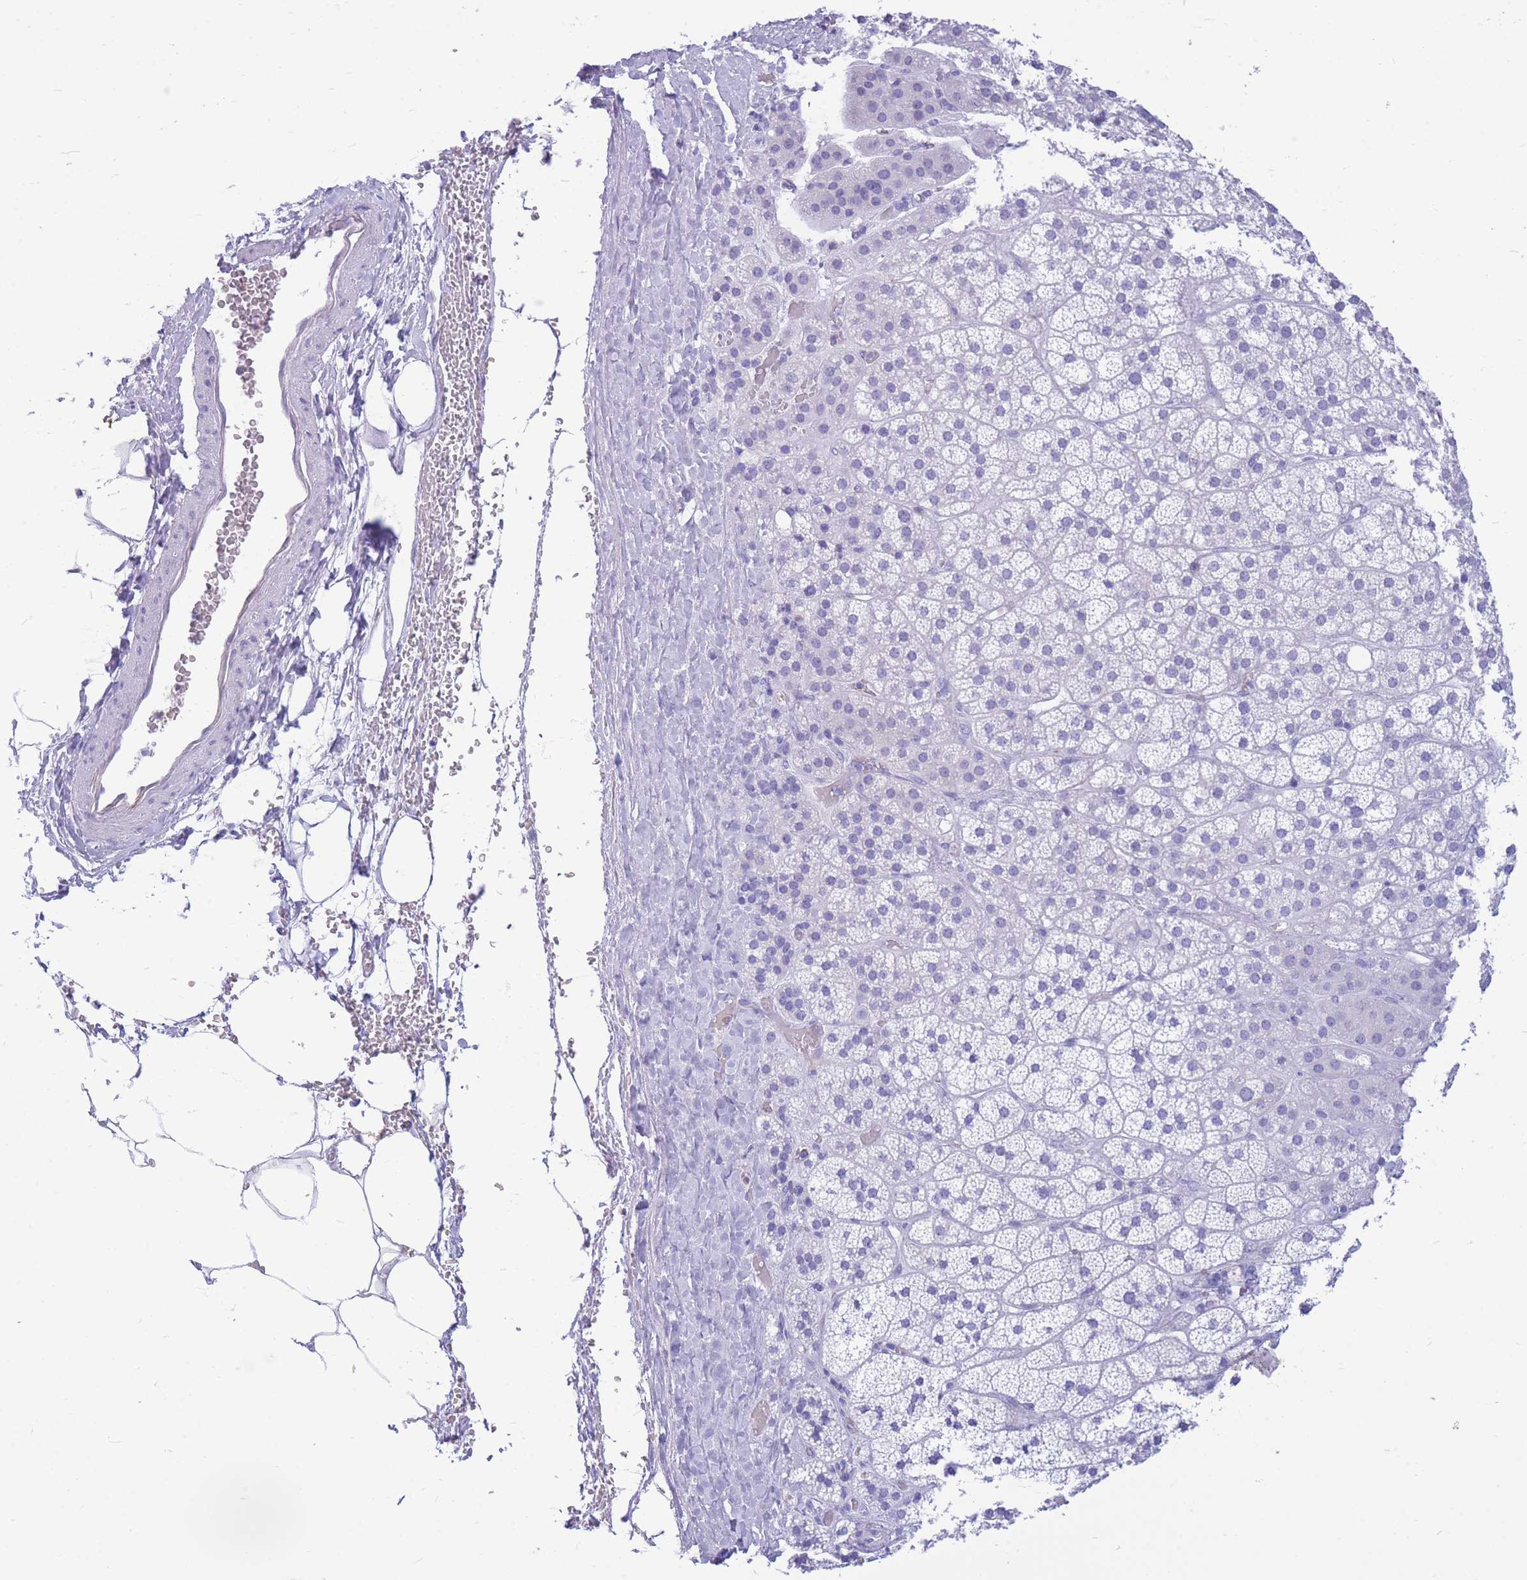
{"staining": {"intensity": "negative", "quantity": "none", "location": "none"}, "tissue": "adrenal gland", "cell_type": "Glandular cells", "image_type": "normal", "snomed": [{"axis": "morphology", "description": "Normal tissue, NOS"}, {"axis": "topography", "description": "Adrenal gland"}], "caption": "Glandular cells are negative for brown protein staining in unremarkable adrenal gland. (DAB (3,3'-diaminobenzidine) IHC visualized using brightfield microscopy, high magnification).", "gene": "ZFP62", "patient": {"sex": "female", "age": 70}}